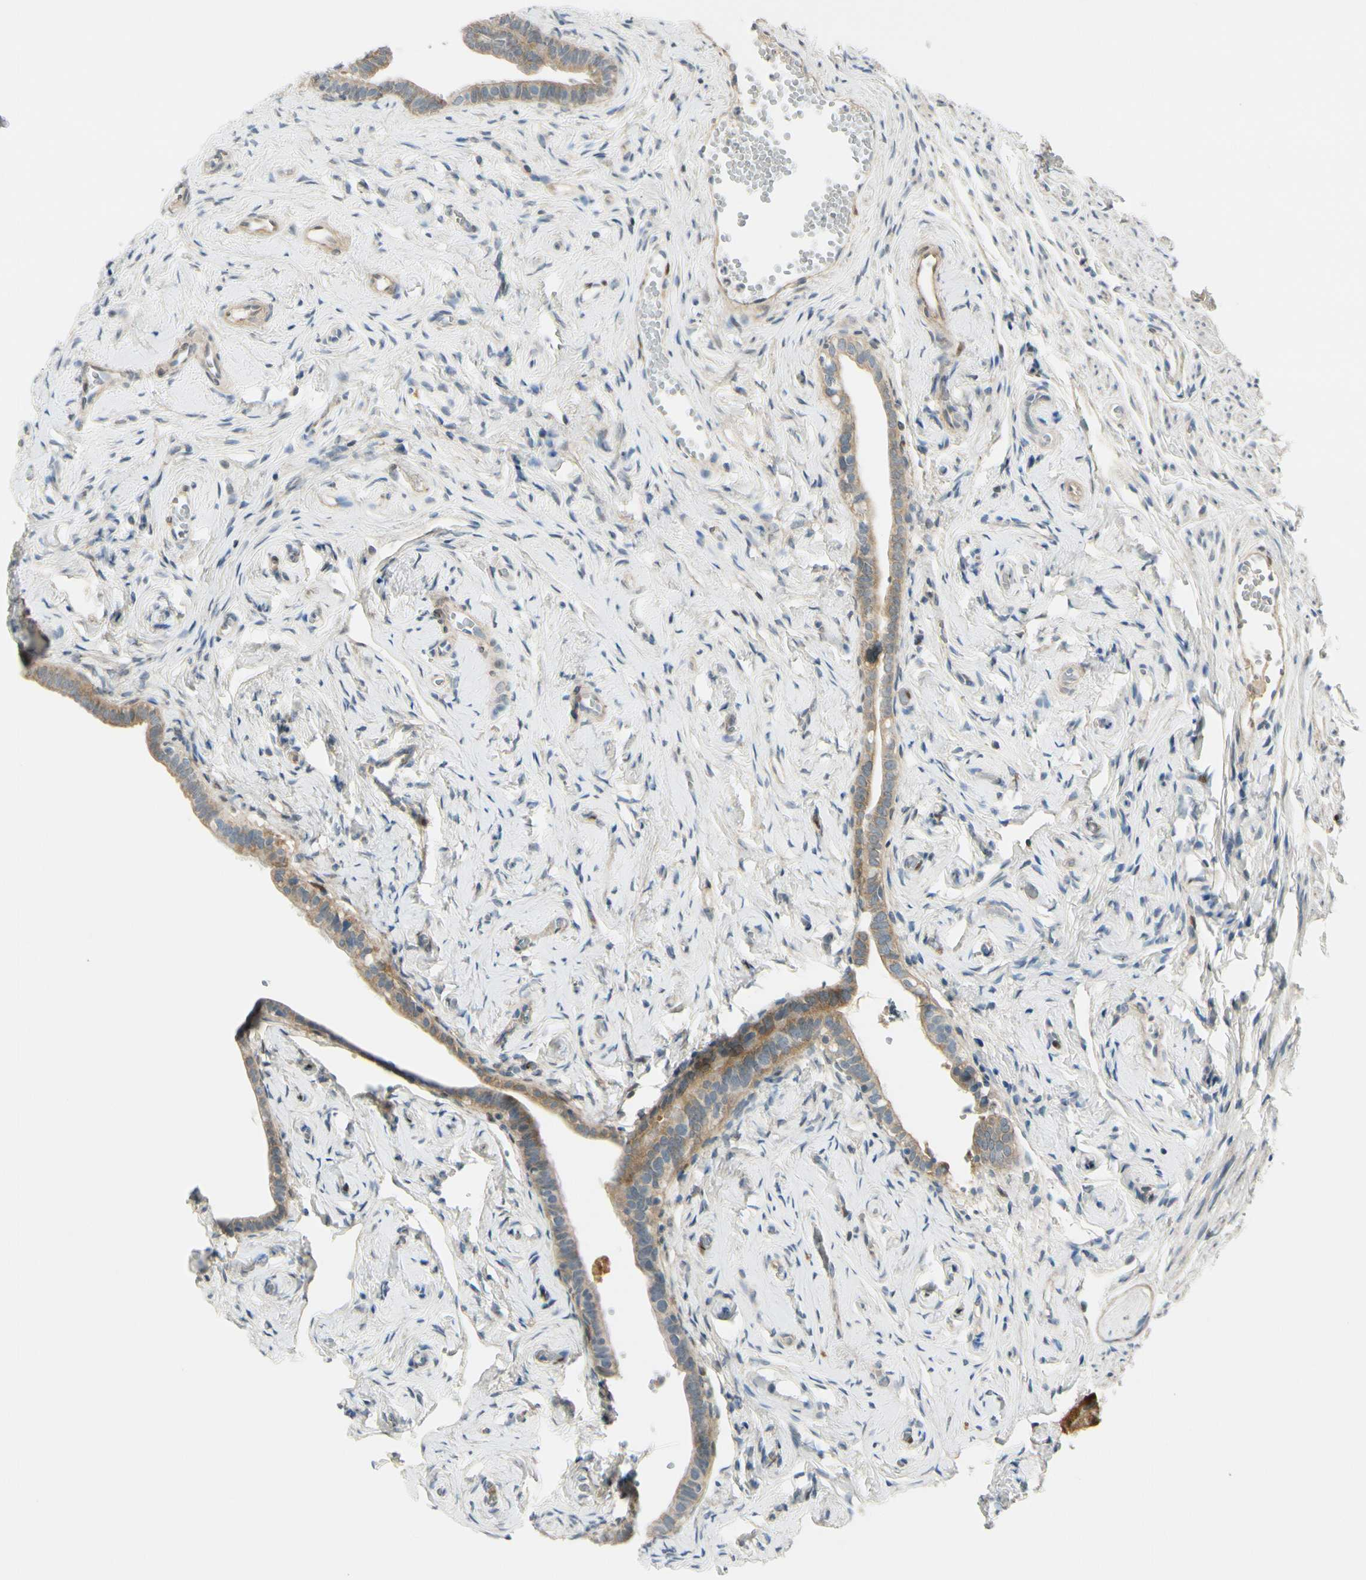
{"staining": {"intensity": "weak", "quantity": "25%-75%", "location": "cytoplasmic/membranous"}, "tissue": "fallopian tube", "cell_type": "Glandular cells", "image_type": "normal", "snomed": [{"axis": "morphology", "description": "Normal tissue, NOS"}, {"axis": "topography", "description": "Fallopian tube"}], "caption": "A low amount of weak cytoplasmic/membranous staining is identified in approximately 25%-75% of glandular cells in unremarkable fallopian tube.", "gene": "FHL2", "patient": {"sex": "female", "age": 71}}